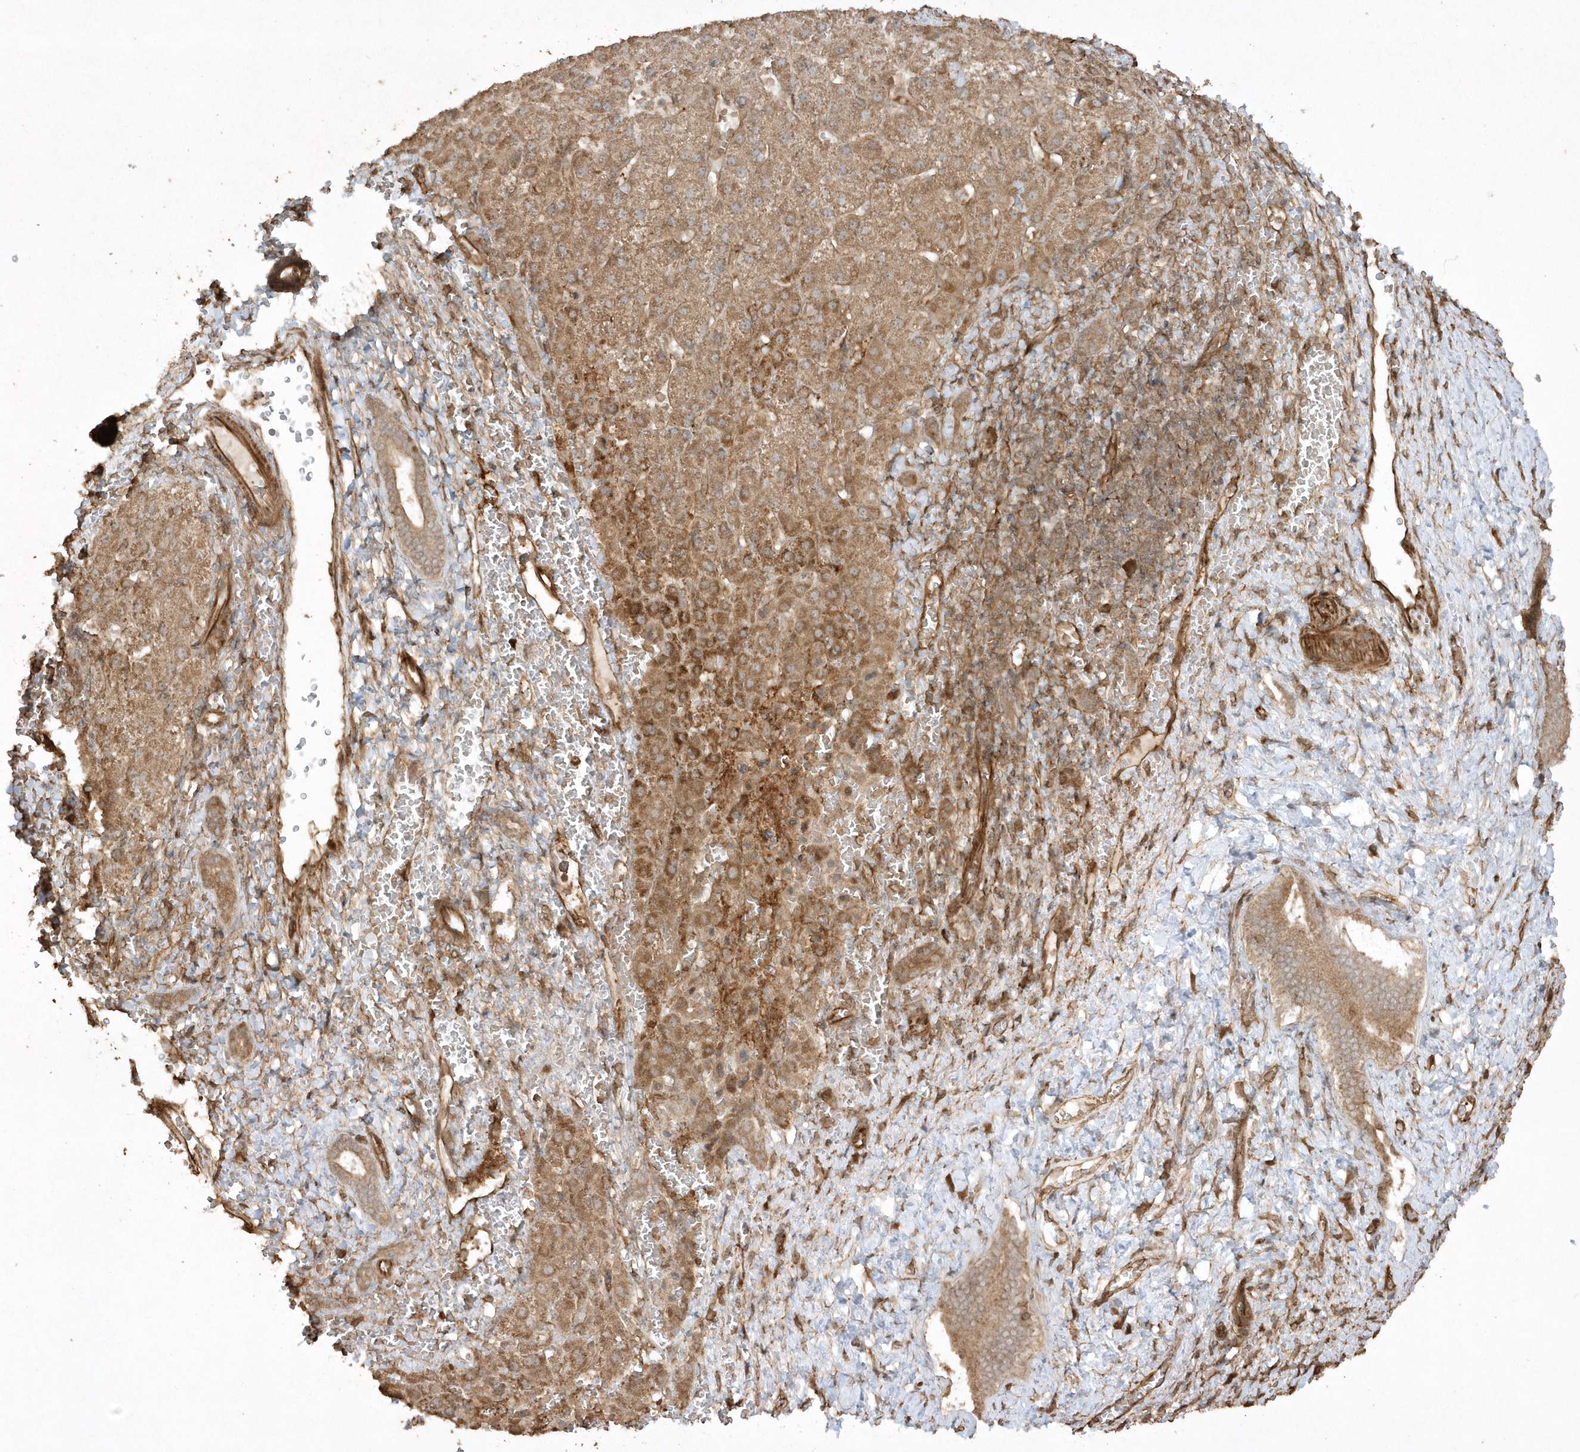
{"staining": {"intensity": "moderate", "quantity": ">75%", "location": "cytoplasmic/membranous"}, "tissue": "liver cancer", "cell_type": "Tumor cells", "image_type": "cancer", "snomed": [{"axis": "morphology", "description": "Carcinoma, Hepatocellular, NOS"}, {"axis": "topography", "description": "Liver"}], "caption": "High-magnification brightfield microscopy of liver hepatocellular carcinoma stained with DAB (brown) and counterstained with hematoxylin (blue). tumor cells exhibit moderate cytoplasmic/membranous expression is appreciated in approximately>75% of cells.", "gene": "AVPI1", "patient": {"sex": "male", "age": 57}}